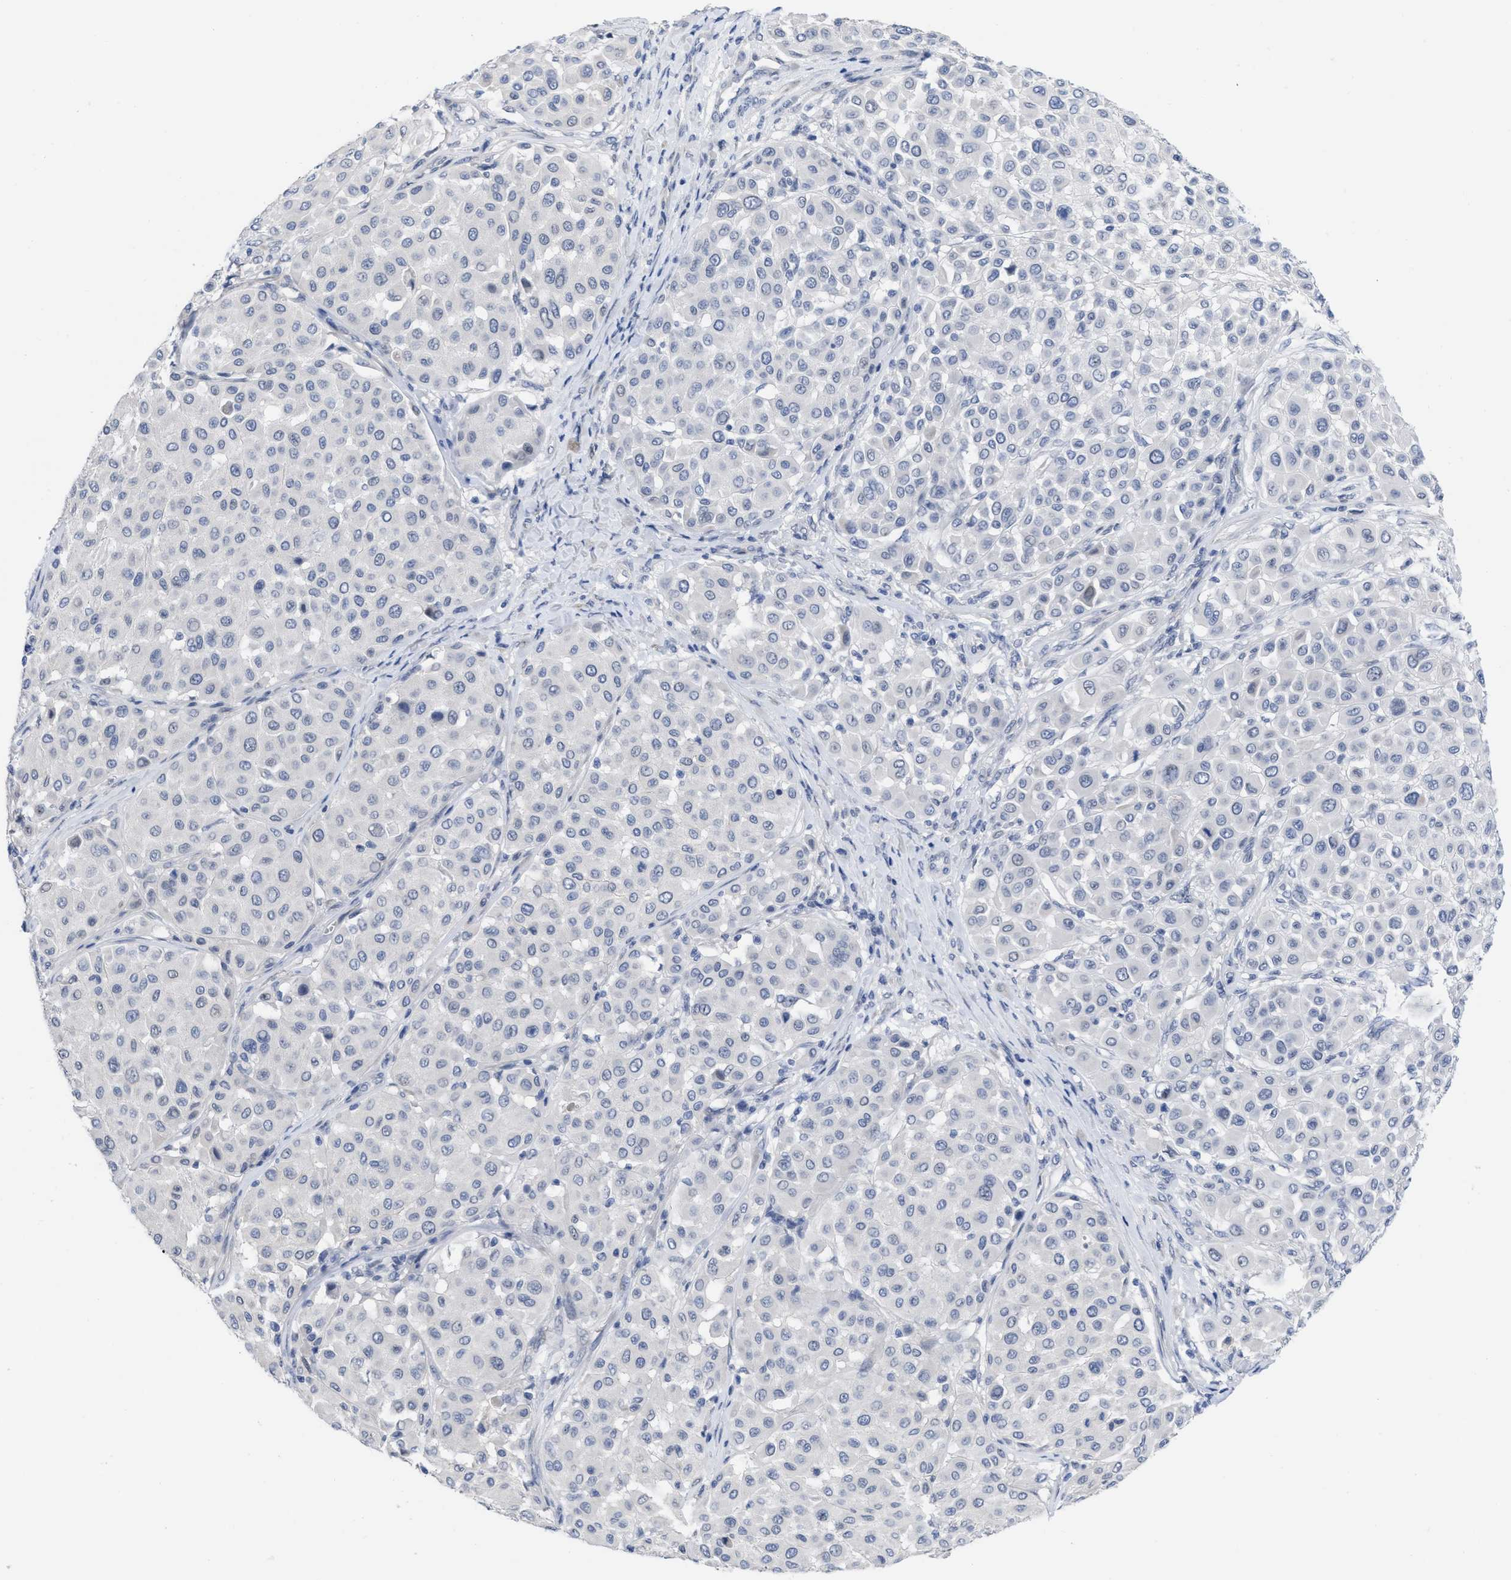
{"staining": {"intensity": "negative", "quantity": "none", "location": "none"}, "tissue": "melanoma", "cell_type": "Tumor cells", "image_type": "cancer", "snomed": [{"axis": "morphology", "description": "Malignant melanoma, Metastatic site"}, {"axis": "topography", "description": "Soft tissue"}], "caption": "Tumor cells show no significant protein positivity in melanoma.", "gene": "ACKR1", "patient": {"sex": "male", "age": 41}}